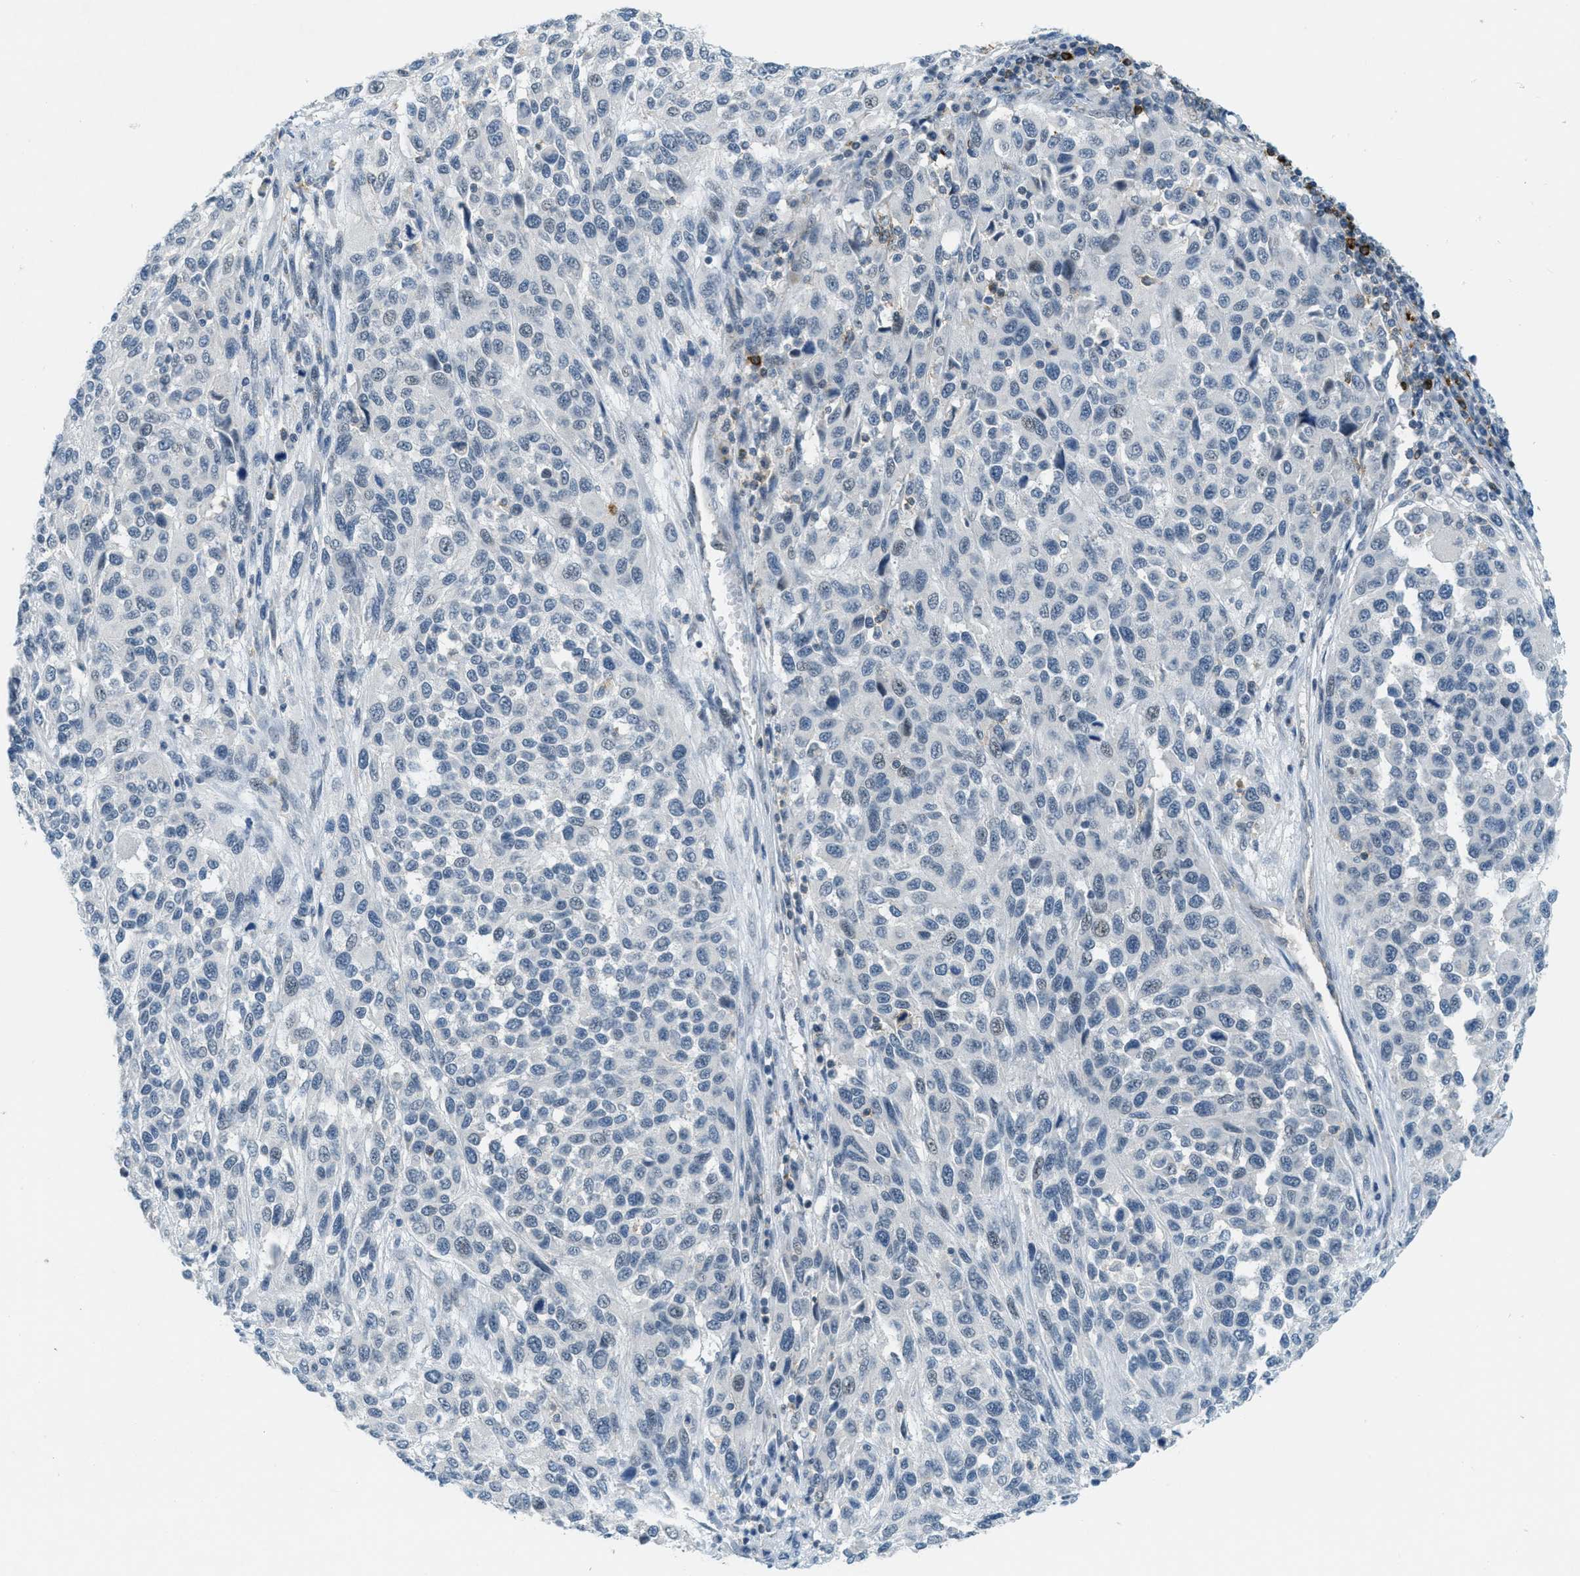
{"staining": {"intensity": "negative", "quantity": "none", "location": "none"}, "tissue": "melanoma", "cell_type": "Tumor cells", "image_type": "cancer", "snomed": [{"axis": "morphology", "description": "Malignant melanoma, Metastatic site"}, {"axis": "topography", "description": "Lymph node"}], "caption": "There is no significant staining in tumor cells of melanoma. (DAB (3,3'-diaminobenzidine) IHC, high magnification).", "gene": "FYN", "patient": {"sex": "male", "age": 61}}